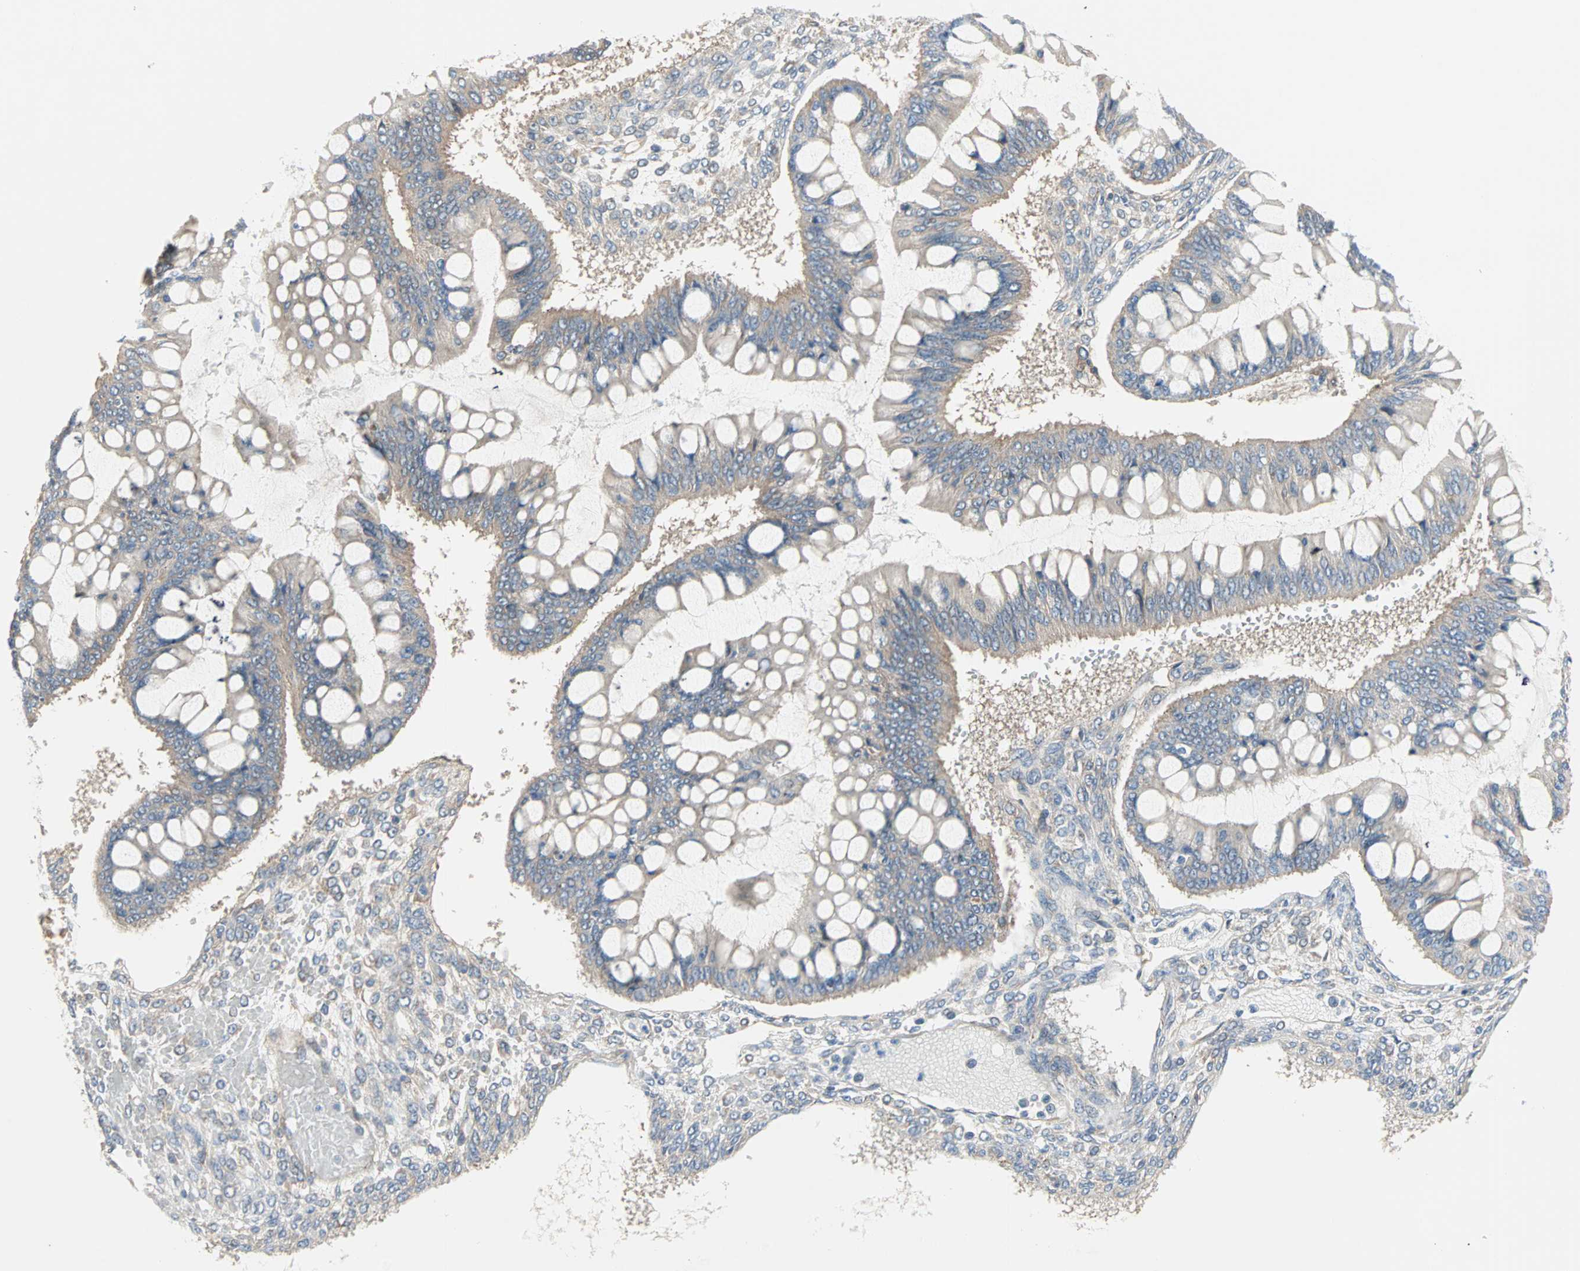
{"staining": {"intensity": "weak", "quantity": "<25%", "location": "cytoplasmic/membranous"}, "tissue": "ovarian cancer", "cell_type": "Tumor cells", "image_type": "cancer", "snomed": [{"axis": "morphology", "description": "Cystadenocarcinoma, mucinous, NOS"}, {"axis": "topography", "description": "Ovary"}], "caption": "Tumor cells are negative for brown protein staining in ovarian cancer (mucinous cystadenocarcinoma).", "gene": "PDE8A", "patient": {"sex": "female", "age": 73}}